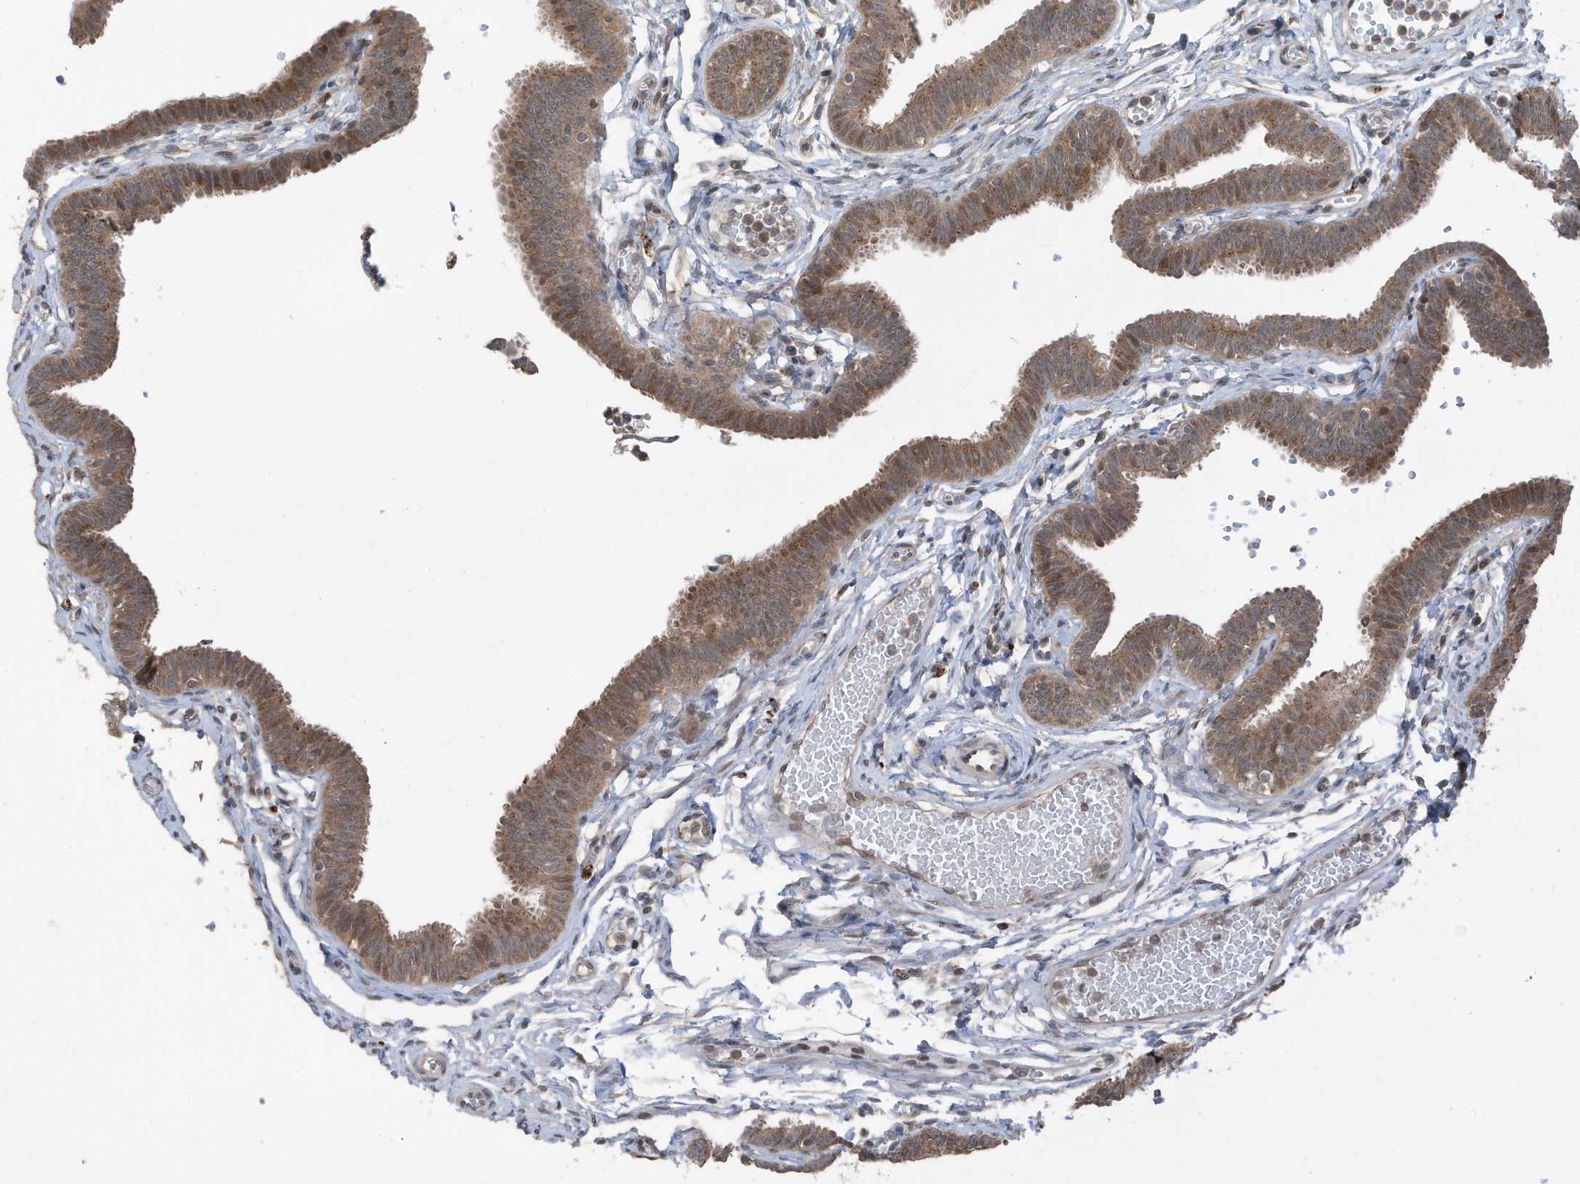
{"staining": {"intensity": "moderate", "quantity": ">75%", "location": "cytoplasmic/membranous,nuclear"}, "tissue": "fallopian tube", "cell_type": "Glandular cells", "image_type": "normal", "snomed": [{"axis": "morphology", "description": "Normal tissue, NOS"}, {"axis": "topography", "description": "Fallopian tube"}, {"axis": "topography", "description": "Ovary"}], "caption": "A medium amount of moderate cytoplasmic/membranous,nuclear expression is present in about >75% of glandular cells in benign fallopian tube.", "gene": "TXNDC9", "patient": {"sex": "female", "age": 23}}